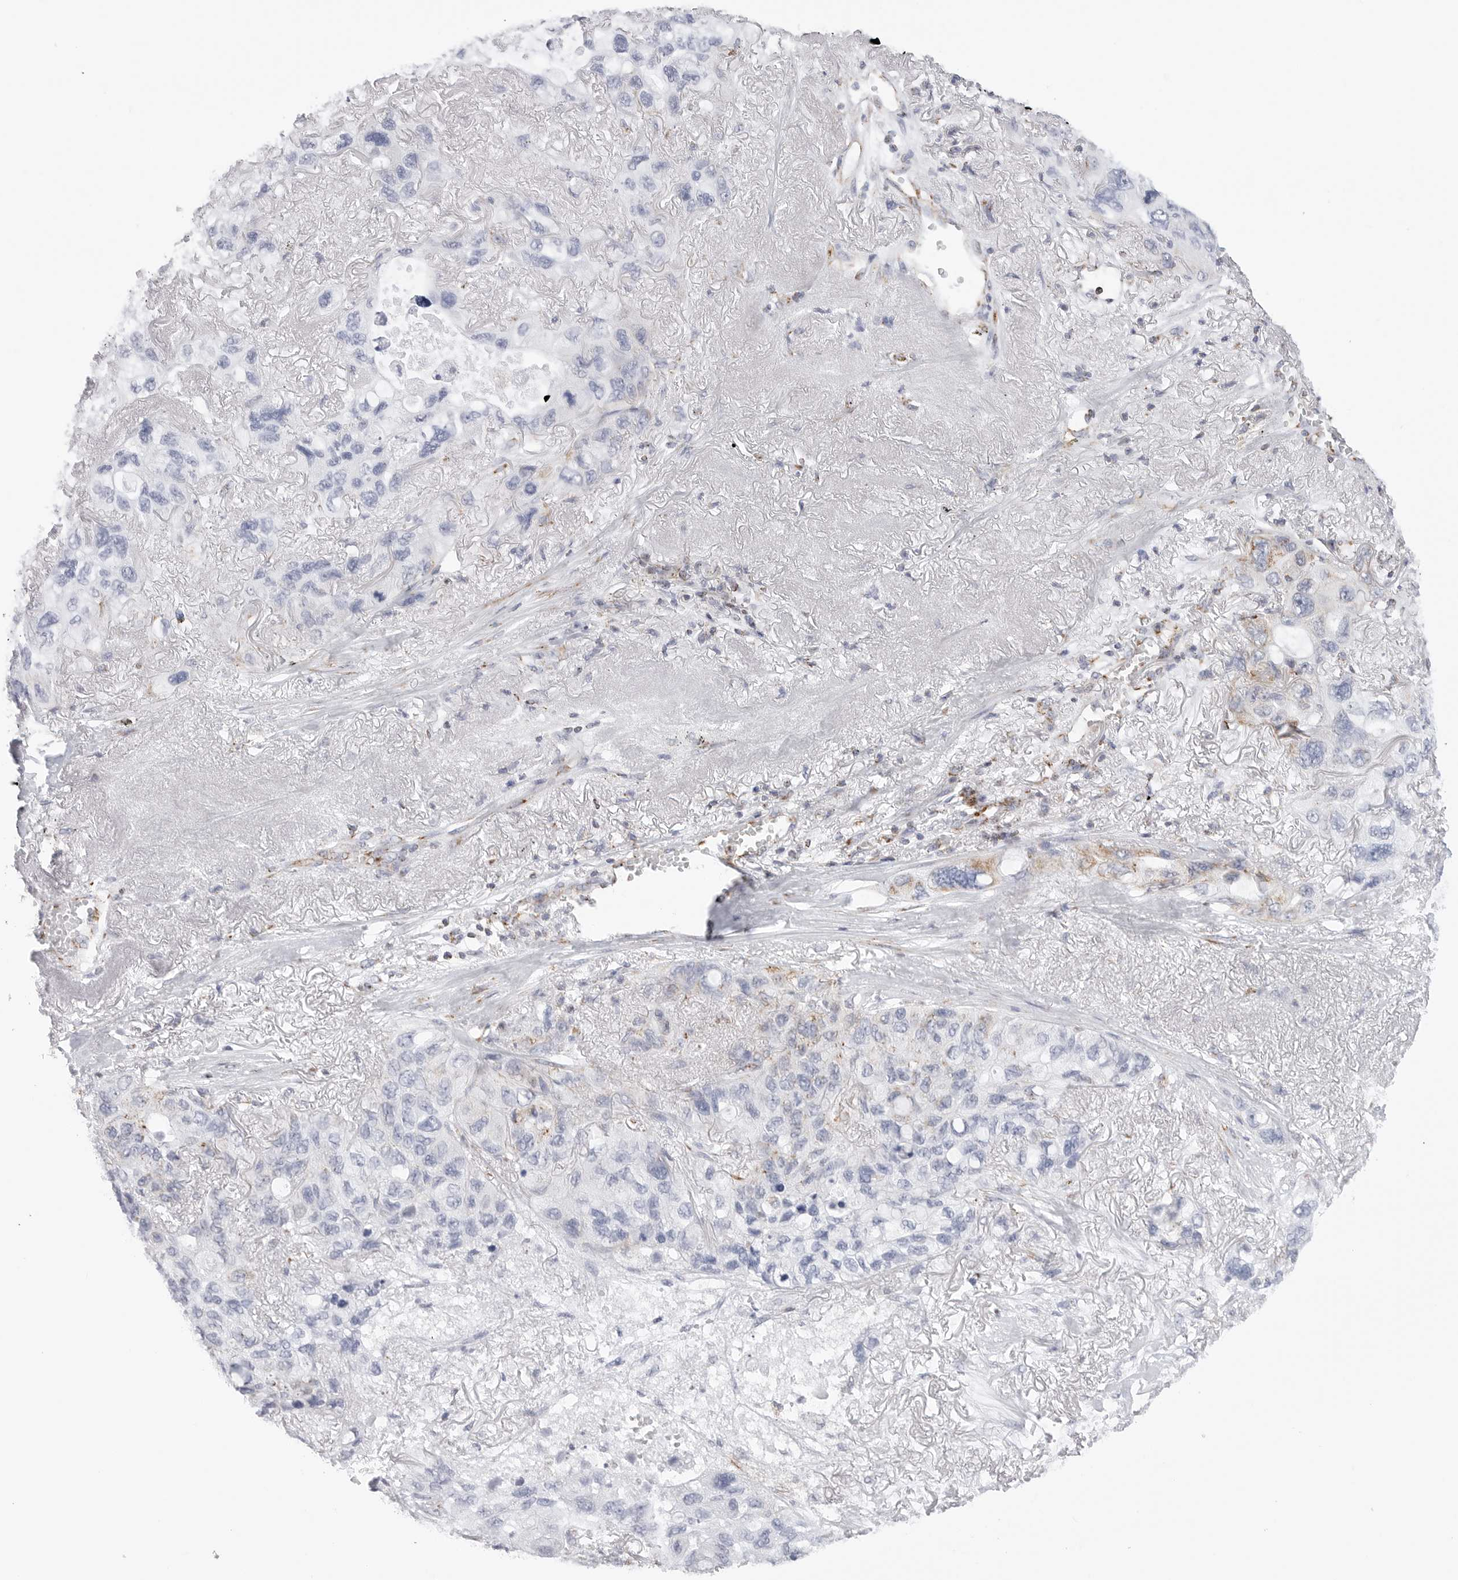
{"staining": {"intensity": "weak", "quantity": "<25%", "location": "cytoplasmic/membranous"}, "tissue": "lung cancer", "cell_type": "Tumor cells", "image_type": "cancer", "snomed": [{"axis": "morphology", "description": "Squamous cell carcinoma, NOS"}, {"axis": "topography", "description": "Lung"}], "caption": "This is an IHC histopathology image of squamous cell carcinoma (lung). There is no staining in tumor cells.", "gene": "ATP5IF1", "patient": {"sex": "female", "age": 73}}